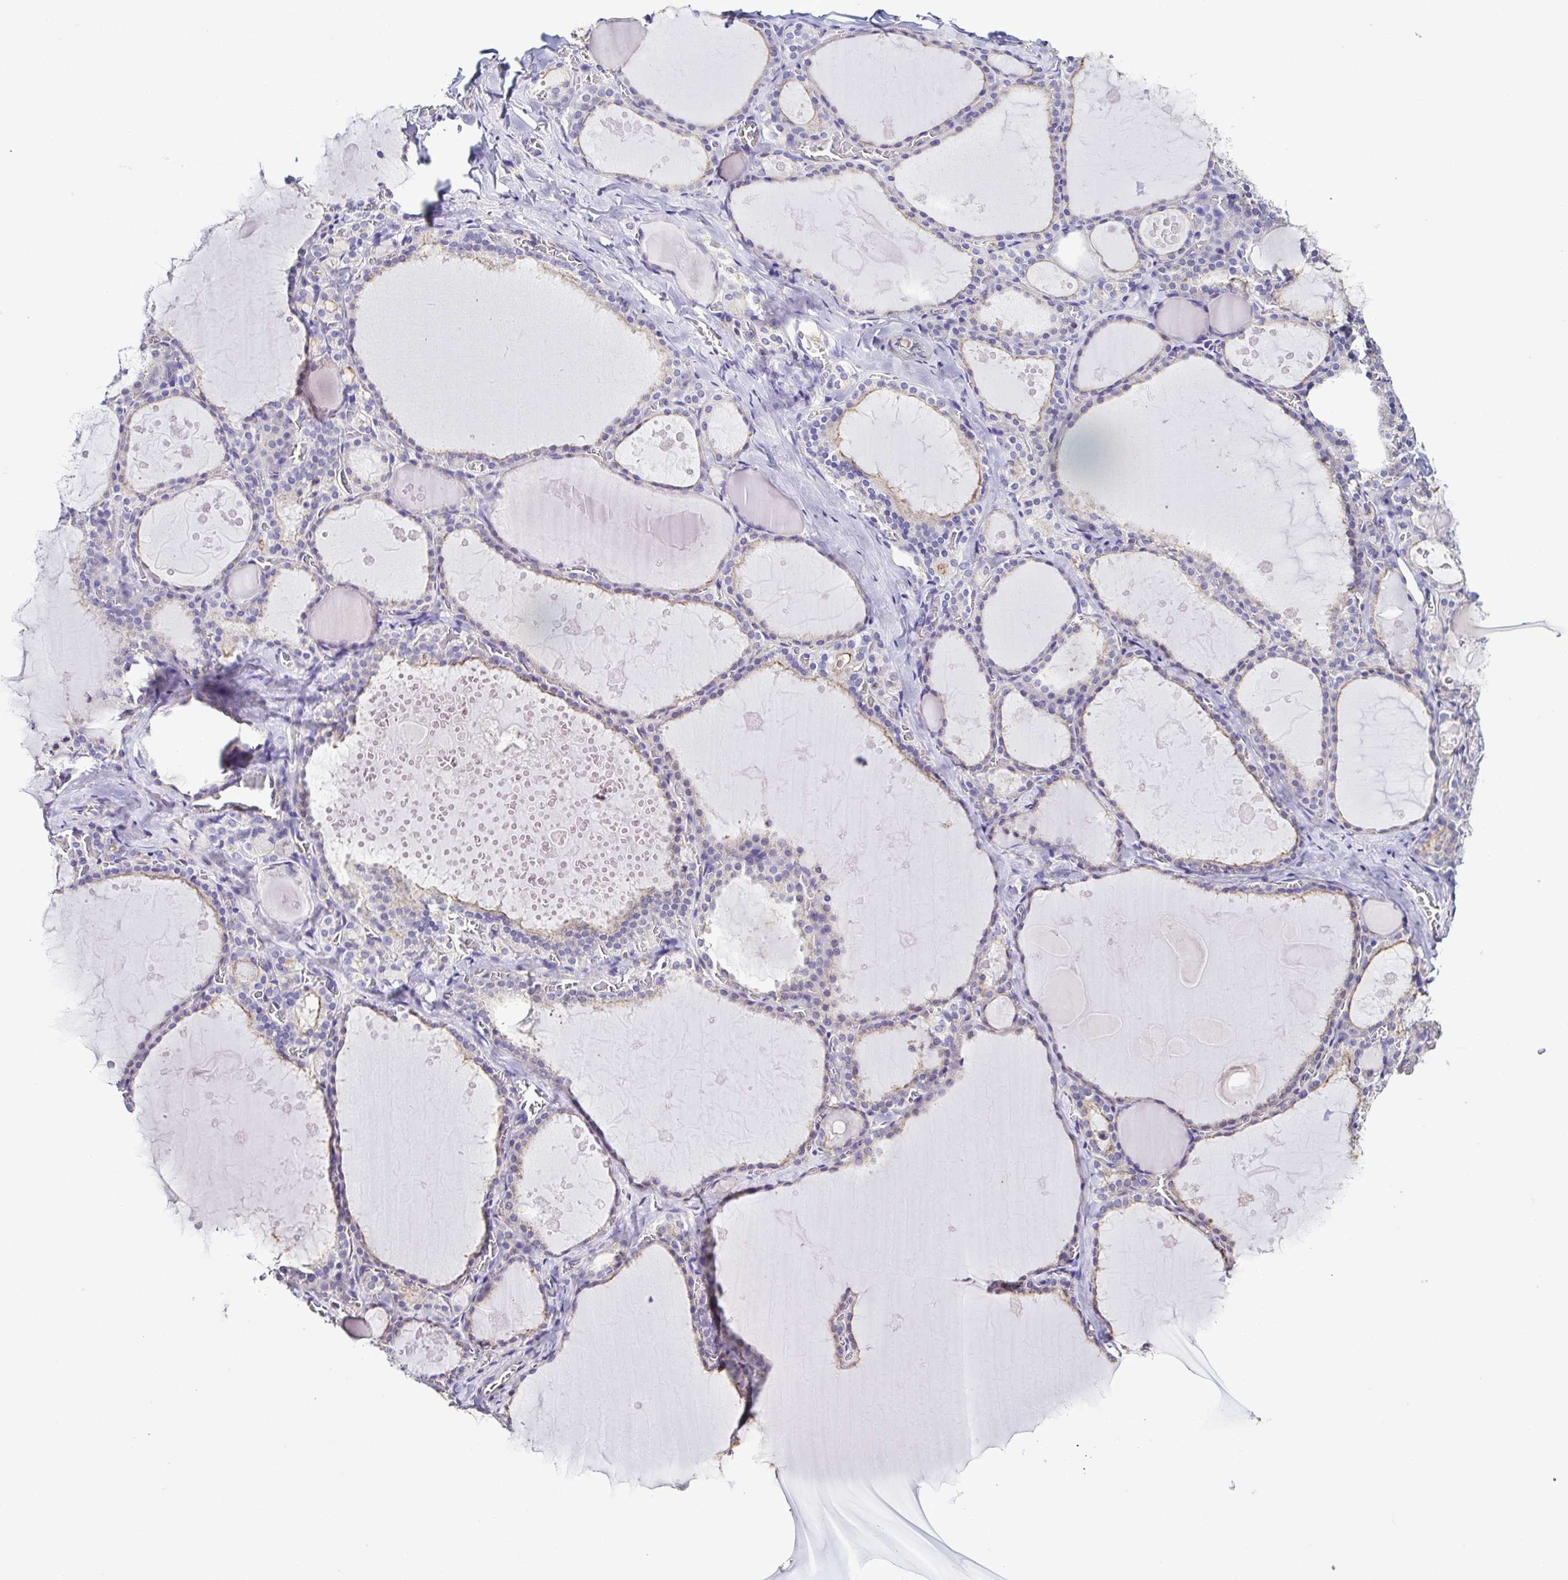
{"staining": {"intensity": "negative", "quantity": "none", "location": "none"}, "tissue": "thyroid gland", "cell_type": "Glandular cells", "image_type": "normal", "snomed": [{"axis": "morphology", "description": "Normal tissue, NOS"}, {"axis": "topography", "description": "Thyroid gland"}], "caption": "Normal thyroid gland was stained to show a protein in brown. There is no significant staining in glandular cells. (Immunohistochemistry, brightfield microscopy, high magnification).", "gene": "TNNT2", "patient": {"sex": "male", "age": 56}}